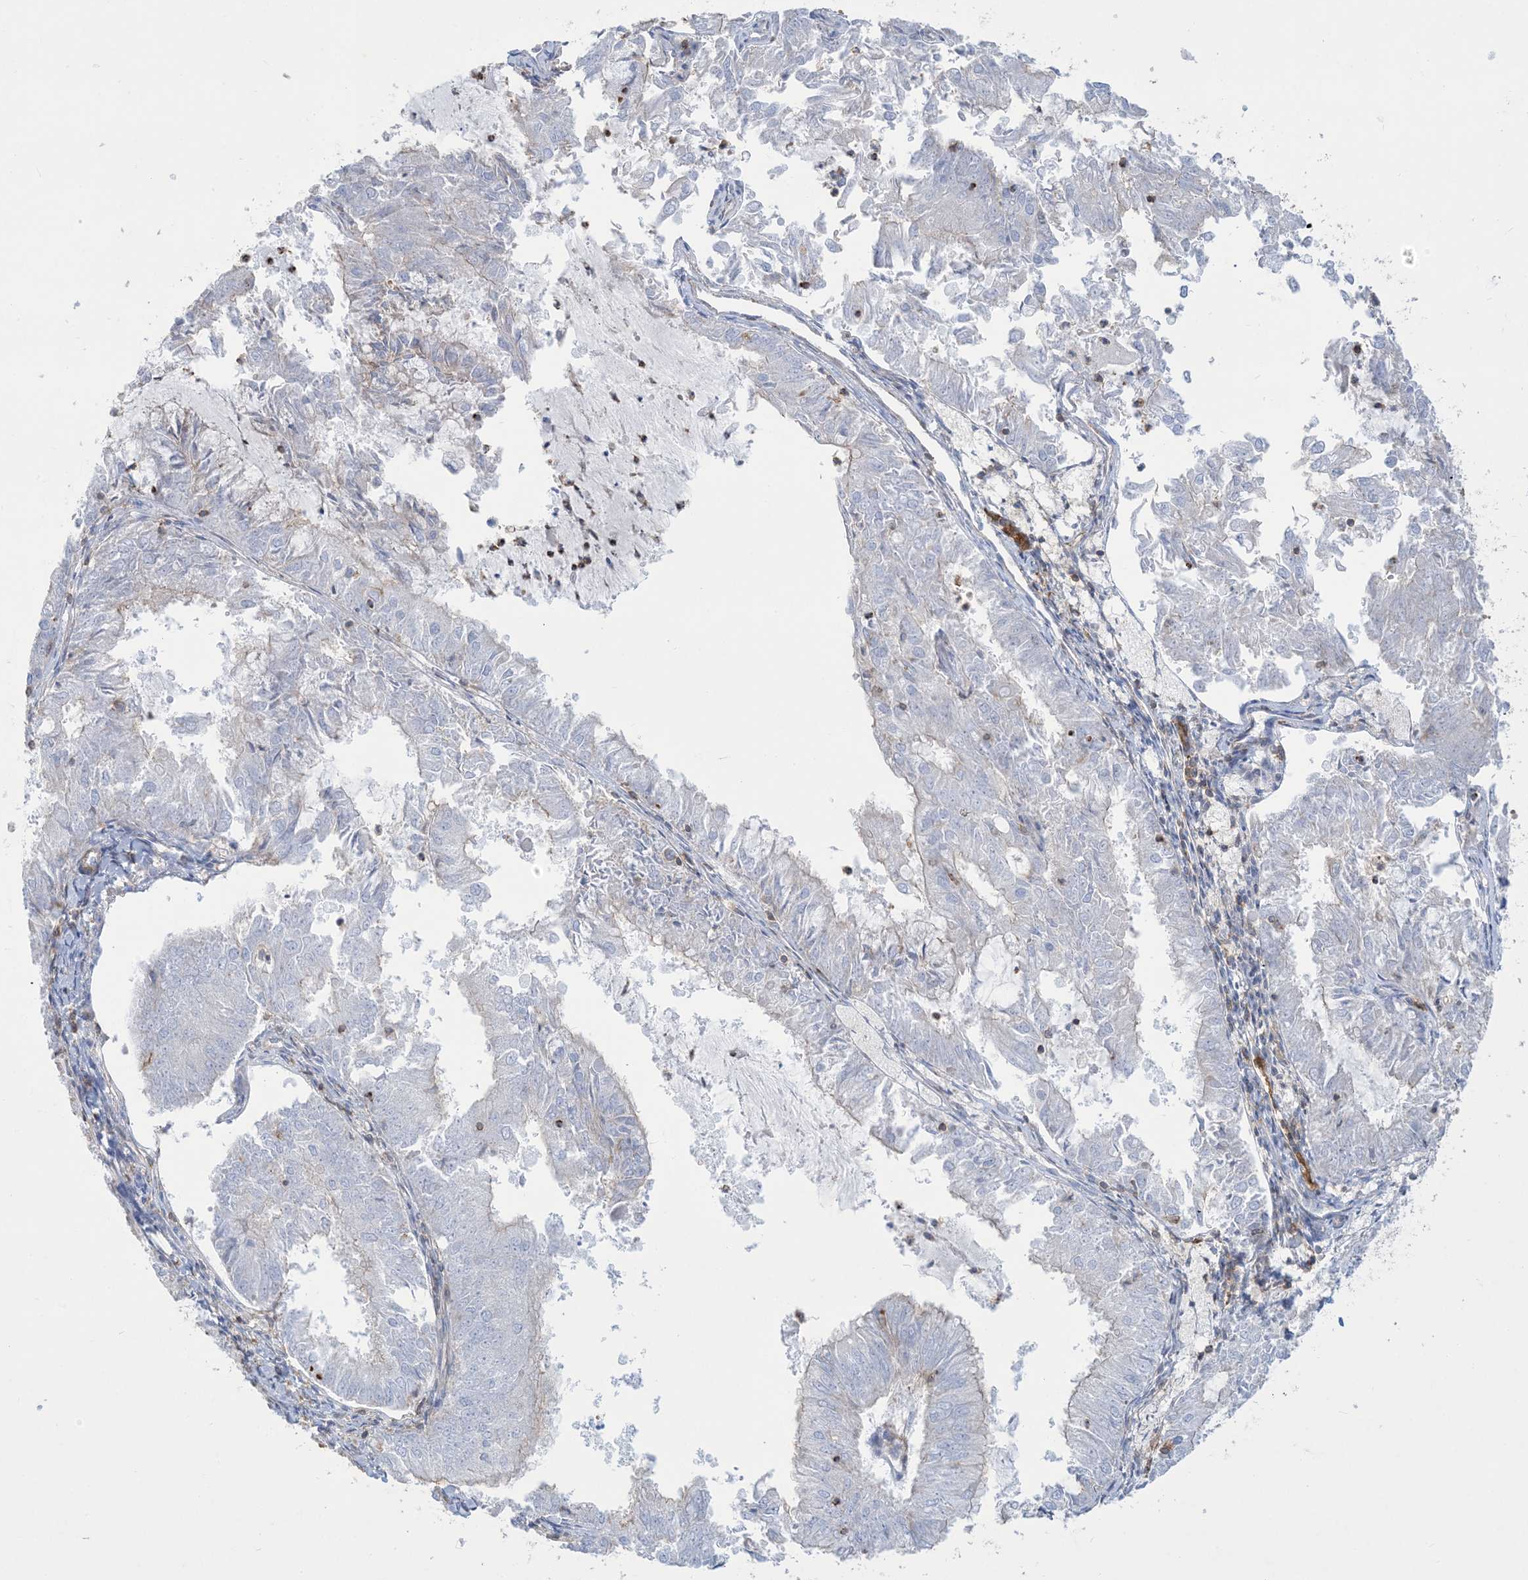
{"staining": {"intensity": "negative", "quantity": "none", "location": "none"}, "tissue": "endometrial cancer", "cell_type": "Tumor cells", "image_type": "cancer", "snomed": [{"axis": "morphology", "description": "Adenocarcinoma, NOS"}, {"axis": "topography", "description": "Endometrium"}], "caption": "The immunohistochemistry (IHC) histopathology image has no significant positivity in tumor cells of endometrial adenocarcinoma tissue.", "gene": "GTF3C2", "patient": {"sex": "female", "age": 57}}